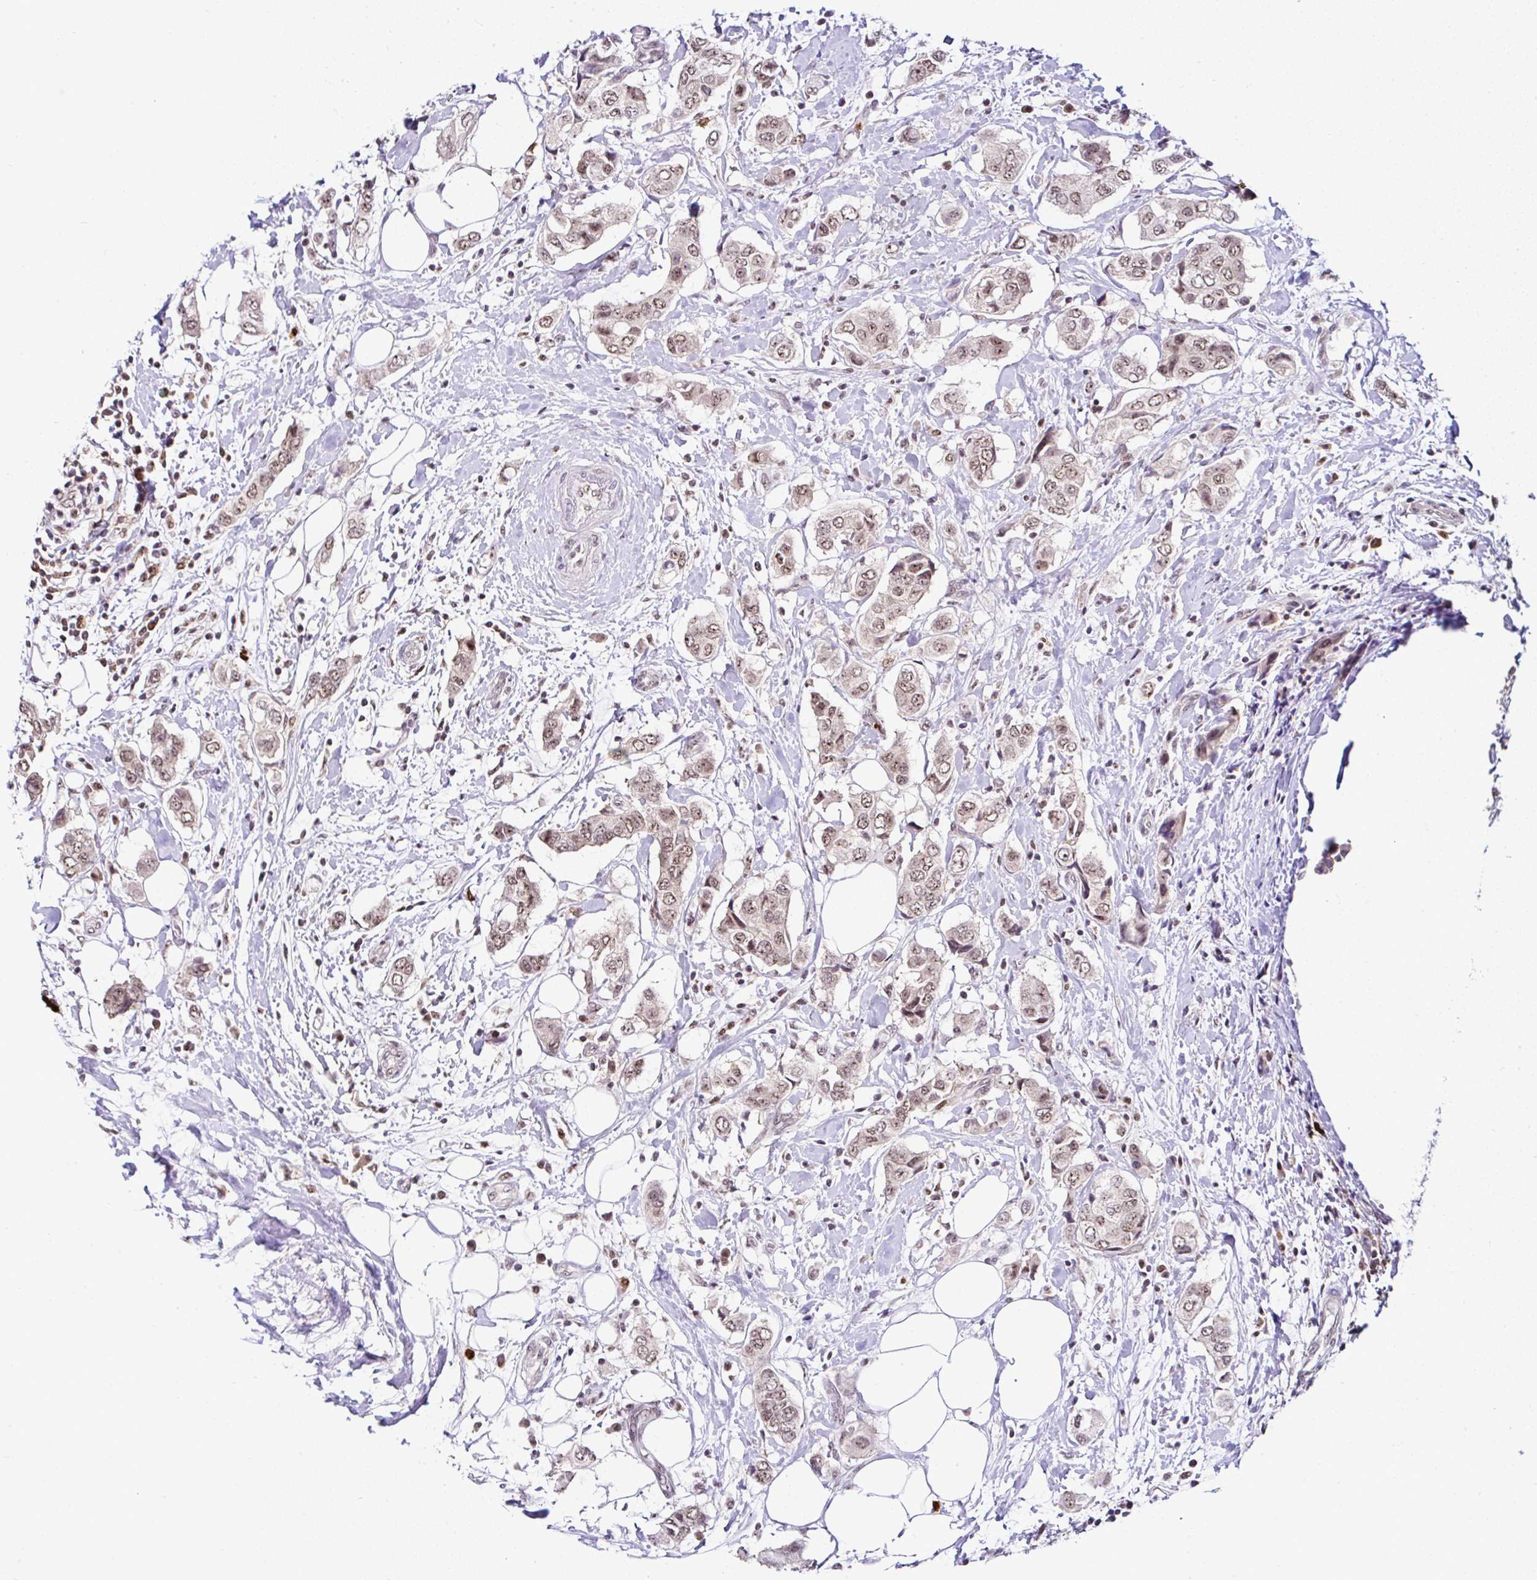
{"staining": {"intensity": "moderate", "quantity": ">75%", "location": "nuclear"}, "tissue": "breast cancer", "cell_type": "Tumor cells", "image_type": "cancer", "snomed": [{"axis": "morphology", "description": "Lobular carcinoma"}, {"axis": "topography", "description": "Breast"}], "caption": "IHC micrograph of neoplastic tissue: human breast cancer stained using IHC demonstrates medium levels of moderate protein expression localized specifically in the nuclear of tumor cells, appearing as a nuclear brown color.", "gene": "PTPN2", "patient": {"sex": "female", "age": 51}}